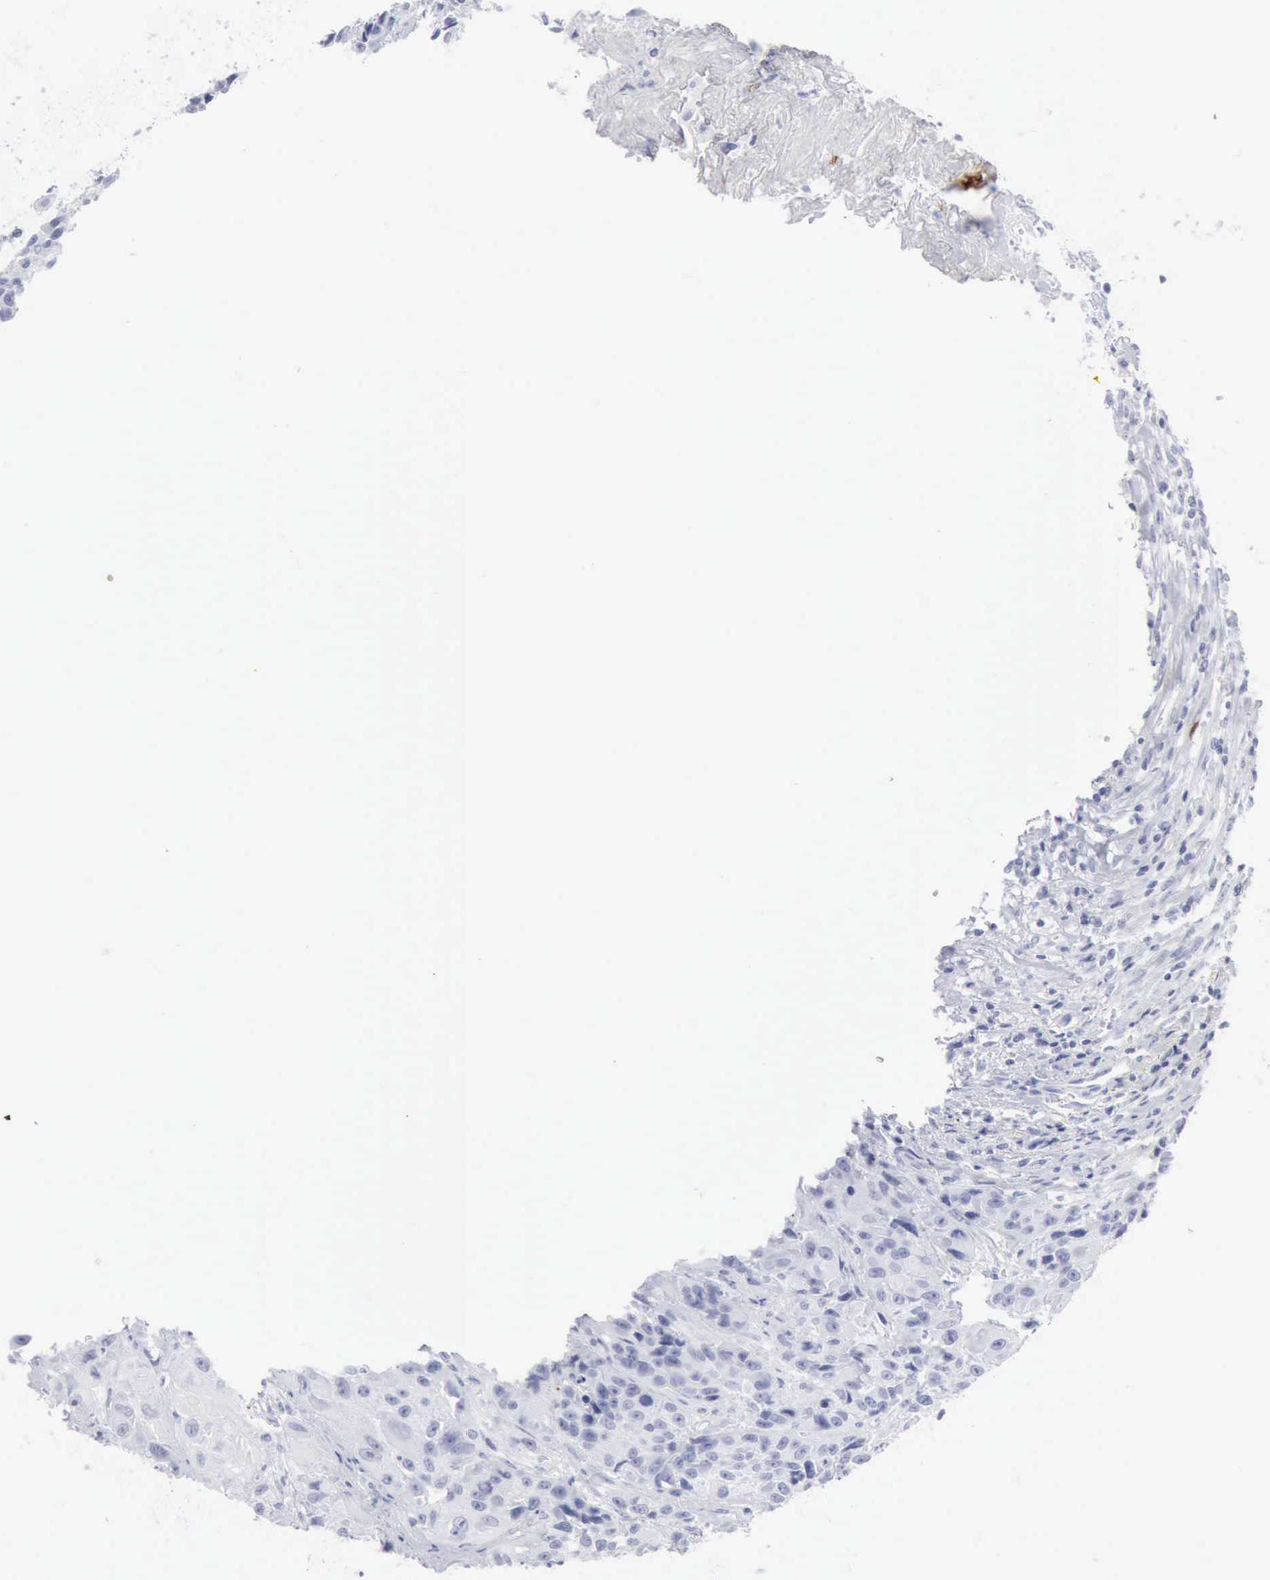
{"staining": {"intensity": "negative", "quantity": "none", "location": "none"}, "tissue": "urothelial cancer", "cell_type": "Tumor cells", "image_type": "cancer", "snomed": [{"axis": "morphology", "description": "Urothelial carcinoma, High grade"}, {"axis": "topography", "description": "Urinary bladder"}], "caption": "High magnification brightfield microscopy of urothelial cancer stained with DAB (3,3'-diaminobenzidine) (brown) and counterstained with hematoxylin (blue): tumor cells show no significant expression.", "gene": "CMA1", "patient": {"sex": "female", "age": 81}}